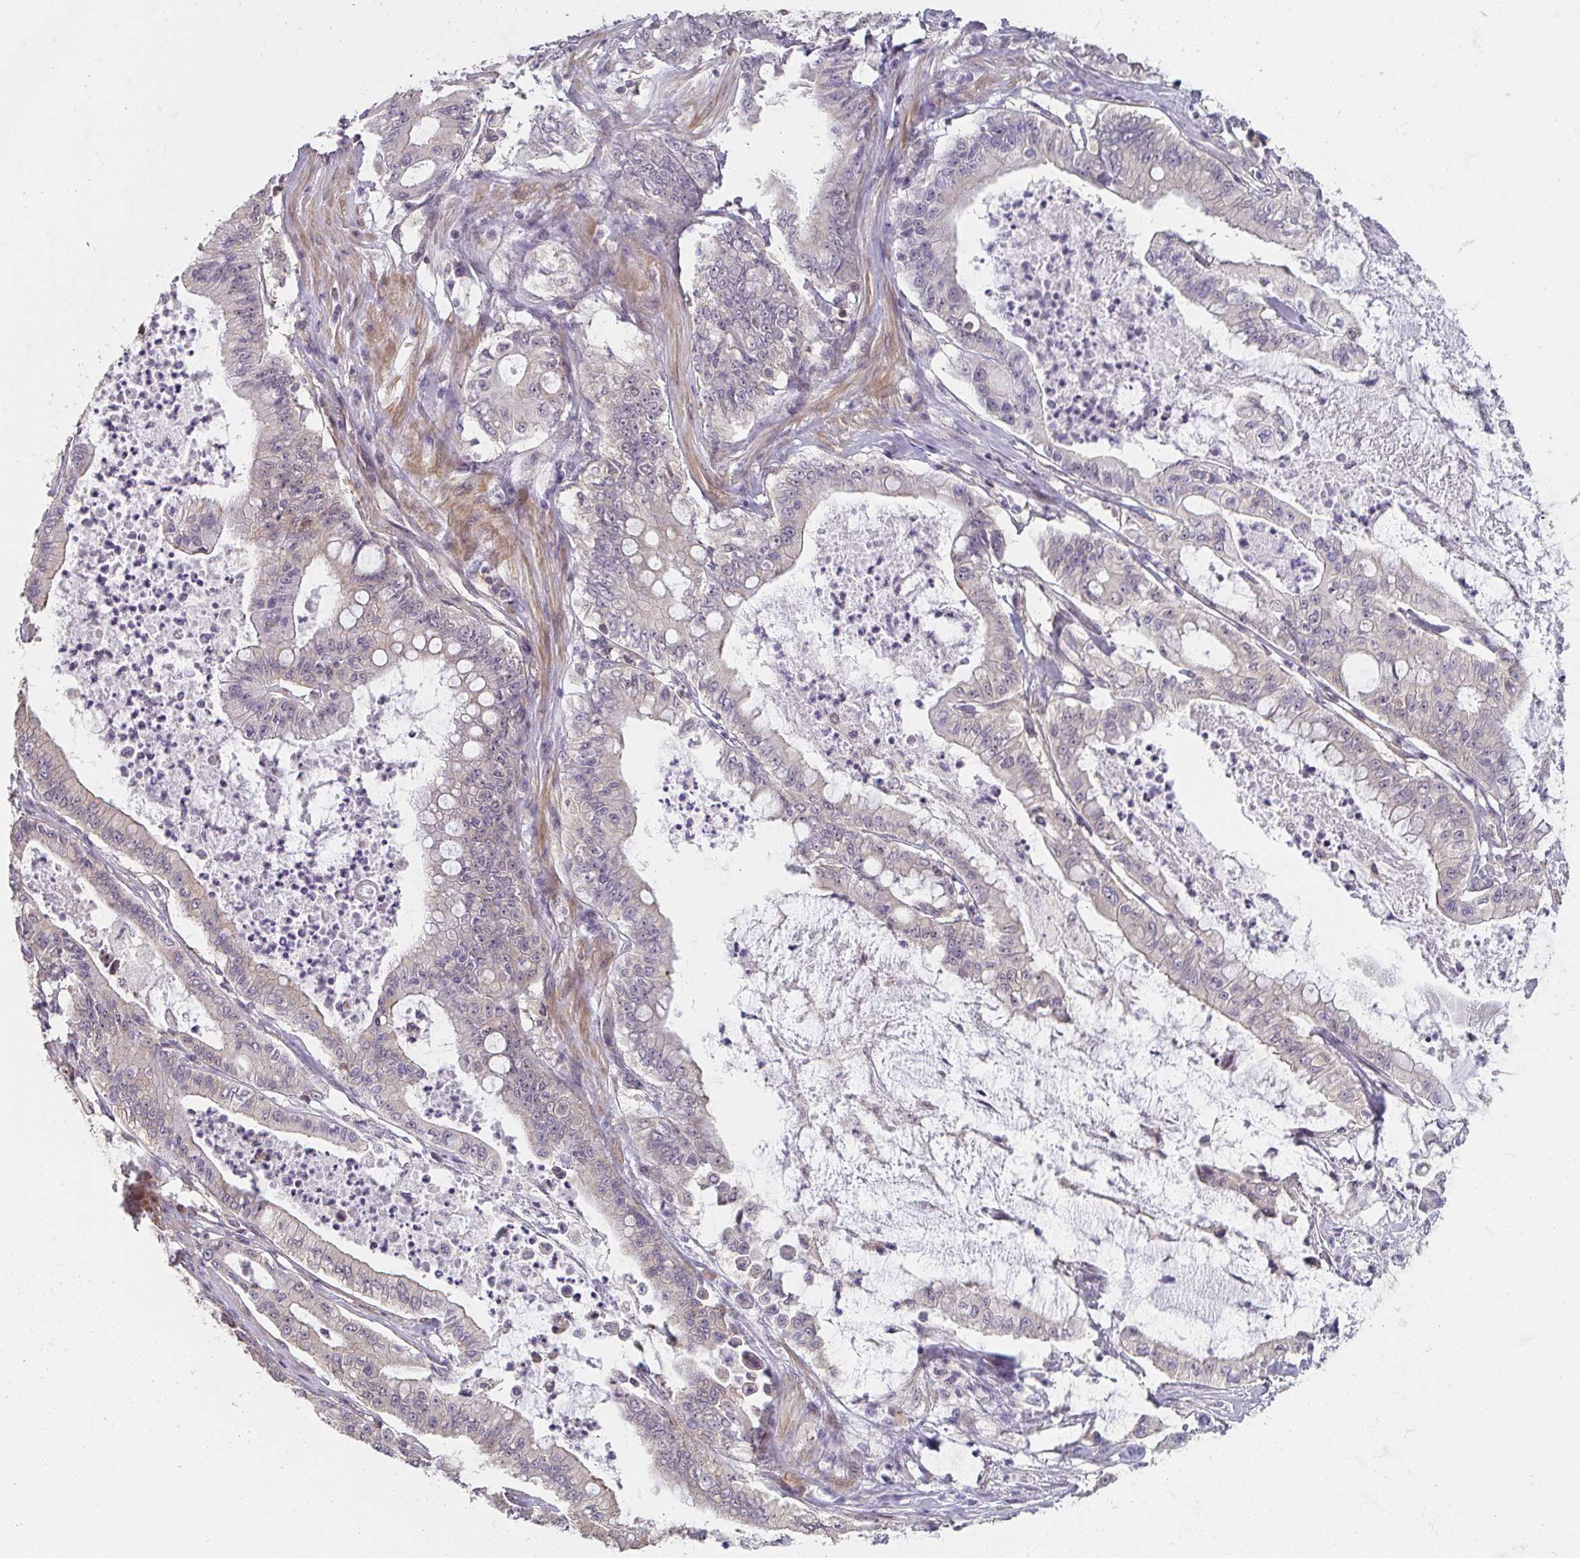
{"staining": {"intensity": "negative", "quantity": "none", "location": "none"}, "tissue": "pancreatic cancer", "cell_type": "Tumor cells", "image_type": "cancer", "snomed": [{"axis": "morphology", "description": "Adenocarcinoma, NOS"}, {"axis": "topography", "description": "Pancreas"}], "caption": "IHC of adenocarcinoma (pancreatic) reveals no staining in tumor cells.", "gene": "RANGRF", "patient": {"sex": "male", "age": 71}}